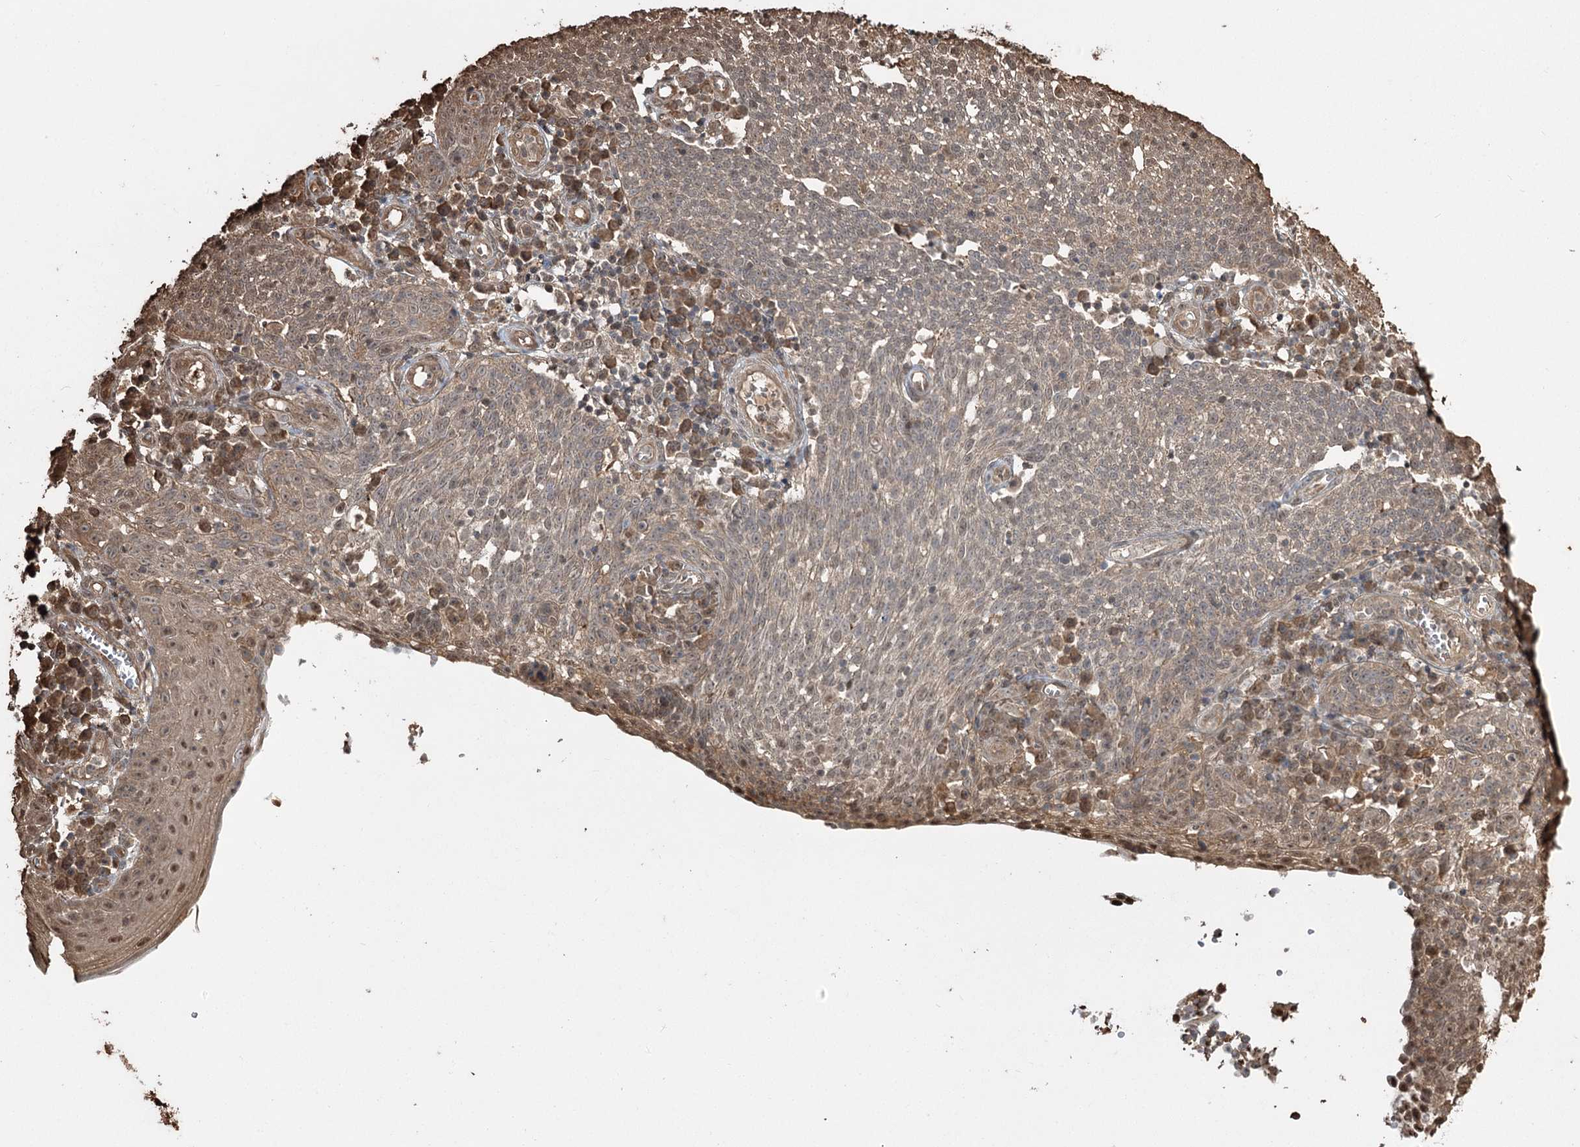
{"staining": {"intensity": "weak", "quantity": "25%-75%", "location": "cytoplasmic/membranous"}, "tissue": "cervical cancer", "cell_type": "Tumor cells", "image_type": "cancer", "snomed": [{"axis": "morphology", "description": "Squamous cell carcinoma, NOS"}, {"axis": "topography", "description": "Cervix"}], "caption": "Protein analysis of cervical squamous cell carcinoma tissue reveals weak cytoplasmic/membranous expression in about 25%-75% of tumor cells.", "gene": "PLCH1", "patient": {"sex": "female", "age": 34}}